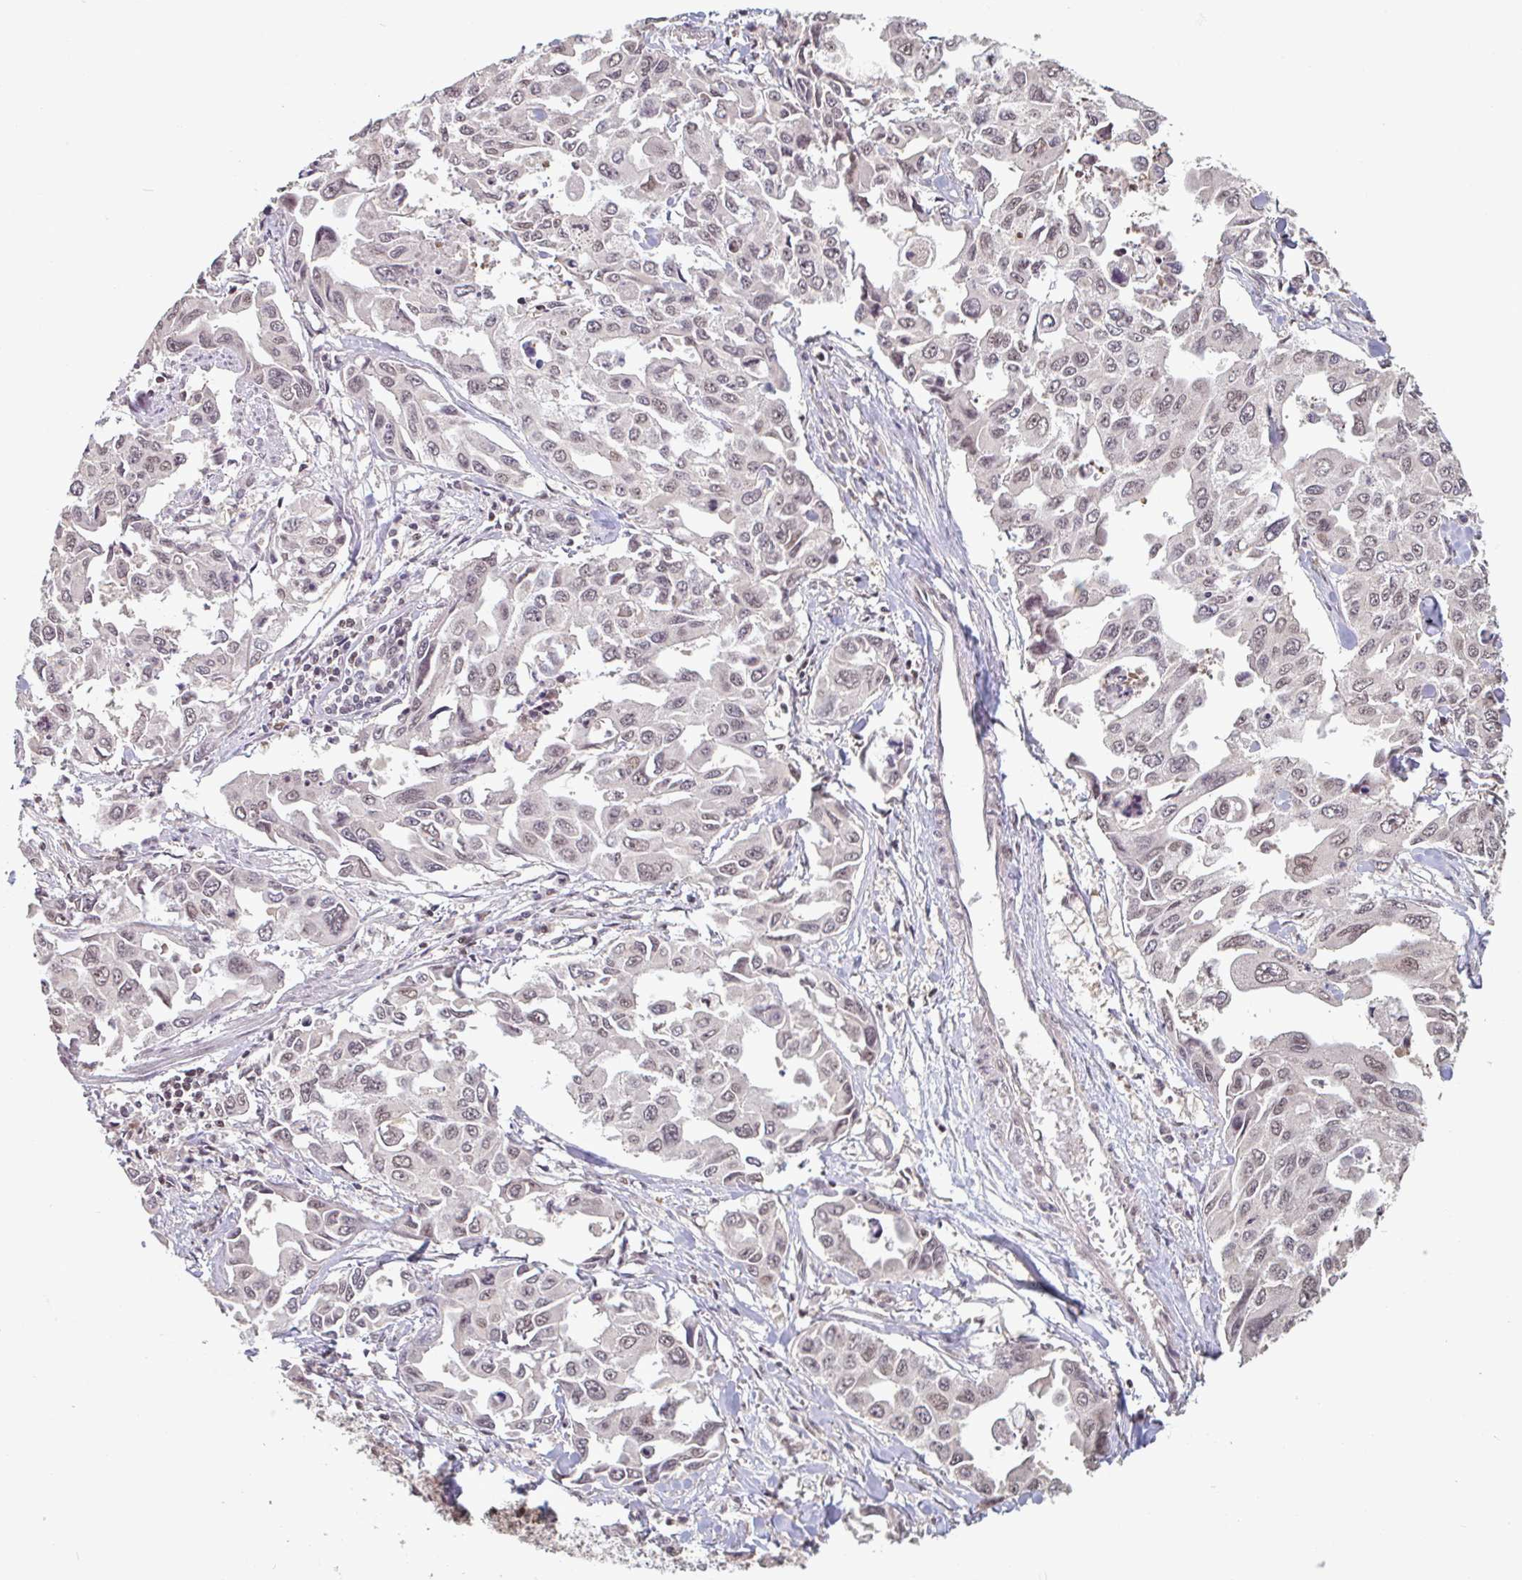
{"staining": {"intensity": "weak", "quantity": ">75%", "location": "nuclear"}, "tissue": "lung cancer", "cell_type": "Tumor cells", "image_type": "cancer", "snomed": [{"axis": "morphology", "description": "Adenocarcinoma, NOS"}, {"axis": "topography", "description": "Lung"}], "caption": "A micrograph of lung cancer stained for a protein shows weak nuclear brown staining in tumor cells. The staining is performed using DAB brown chromogen to label protein expression. The nuclei are counter-stained blue using hematoxylin.", "gene": "DR1", "patient": {"sex": "male", "age": 64}}